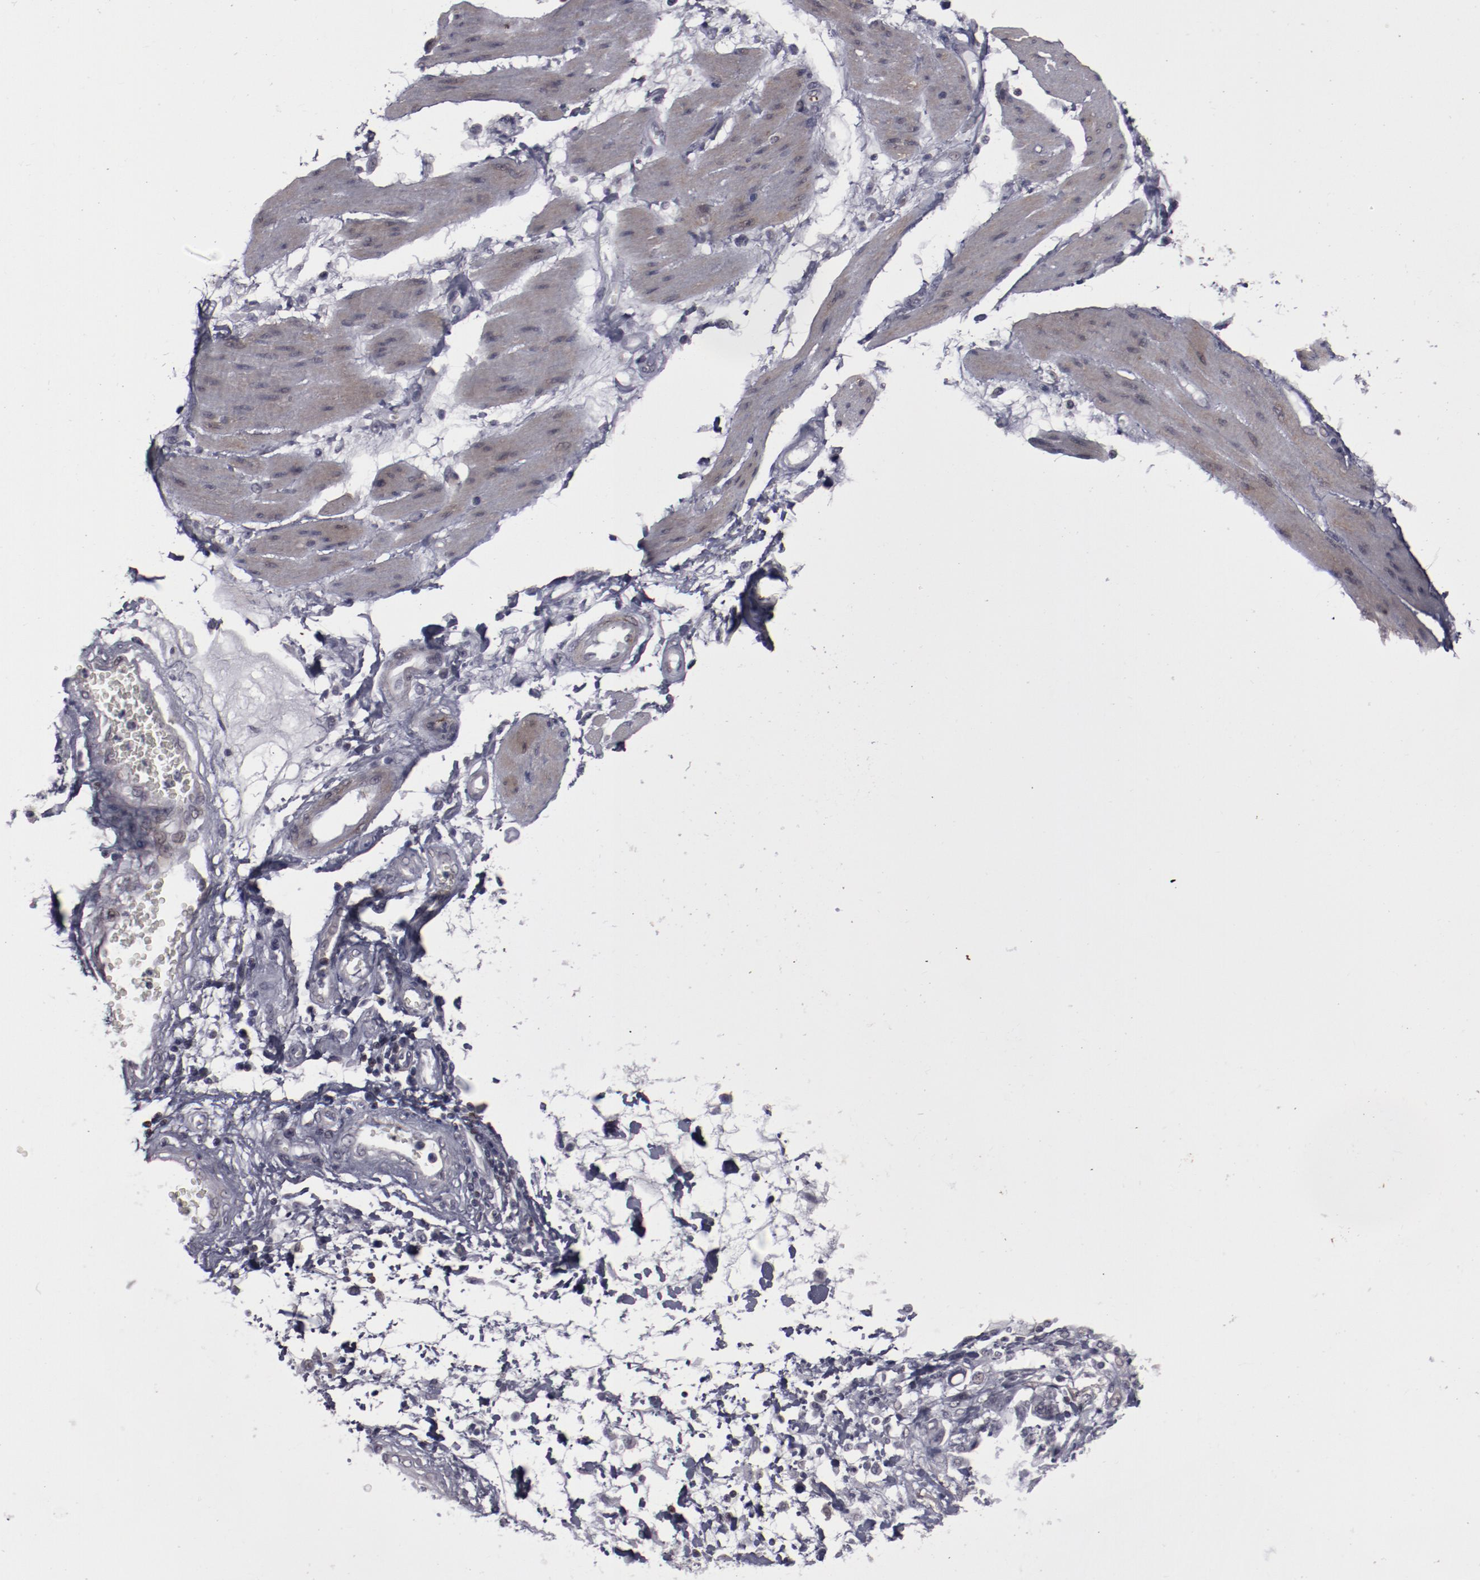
{"staining": {"intensity": "negative", "quantity": "none", "location": "none"}, "tissue": "stomach cancer", "cell_type": "Tumor cells", "image_type": "cancer", "snomed": [{"axis": "morphology", "description": "Adenocarcinoma, NOS"}, {"axis": "topography", "description": "Pancreas"}, {"axis": "topography", "description": "Stomach, upper"}], "caption": "The histopathology image shows no staining of tumor cells in stomach cancer.", "gene": "LEF1", "patient": {"sex": "male", "age": 77}}